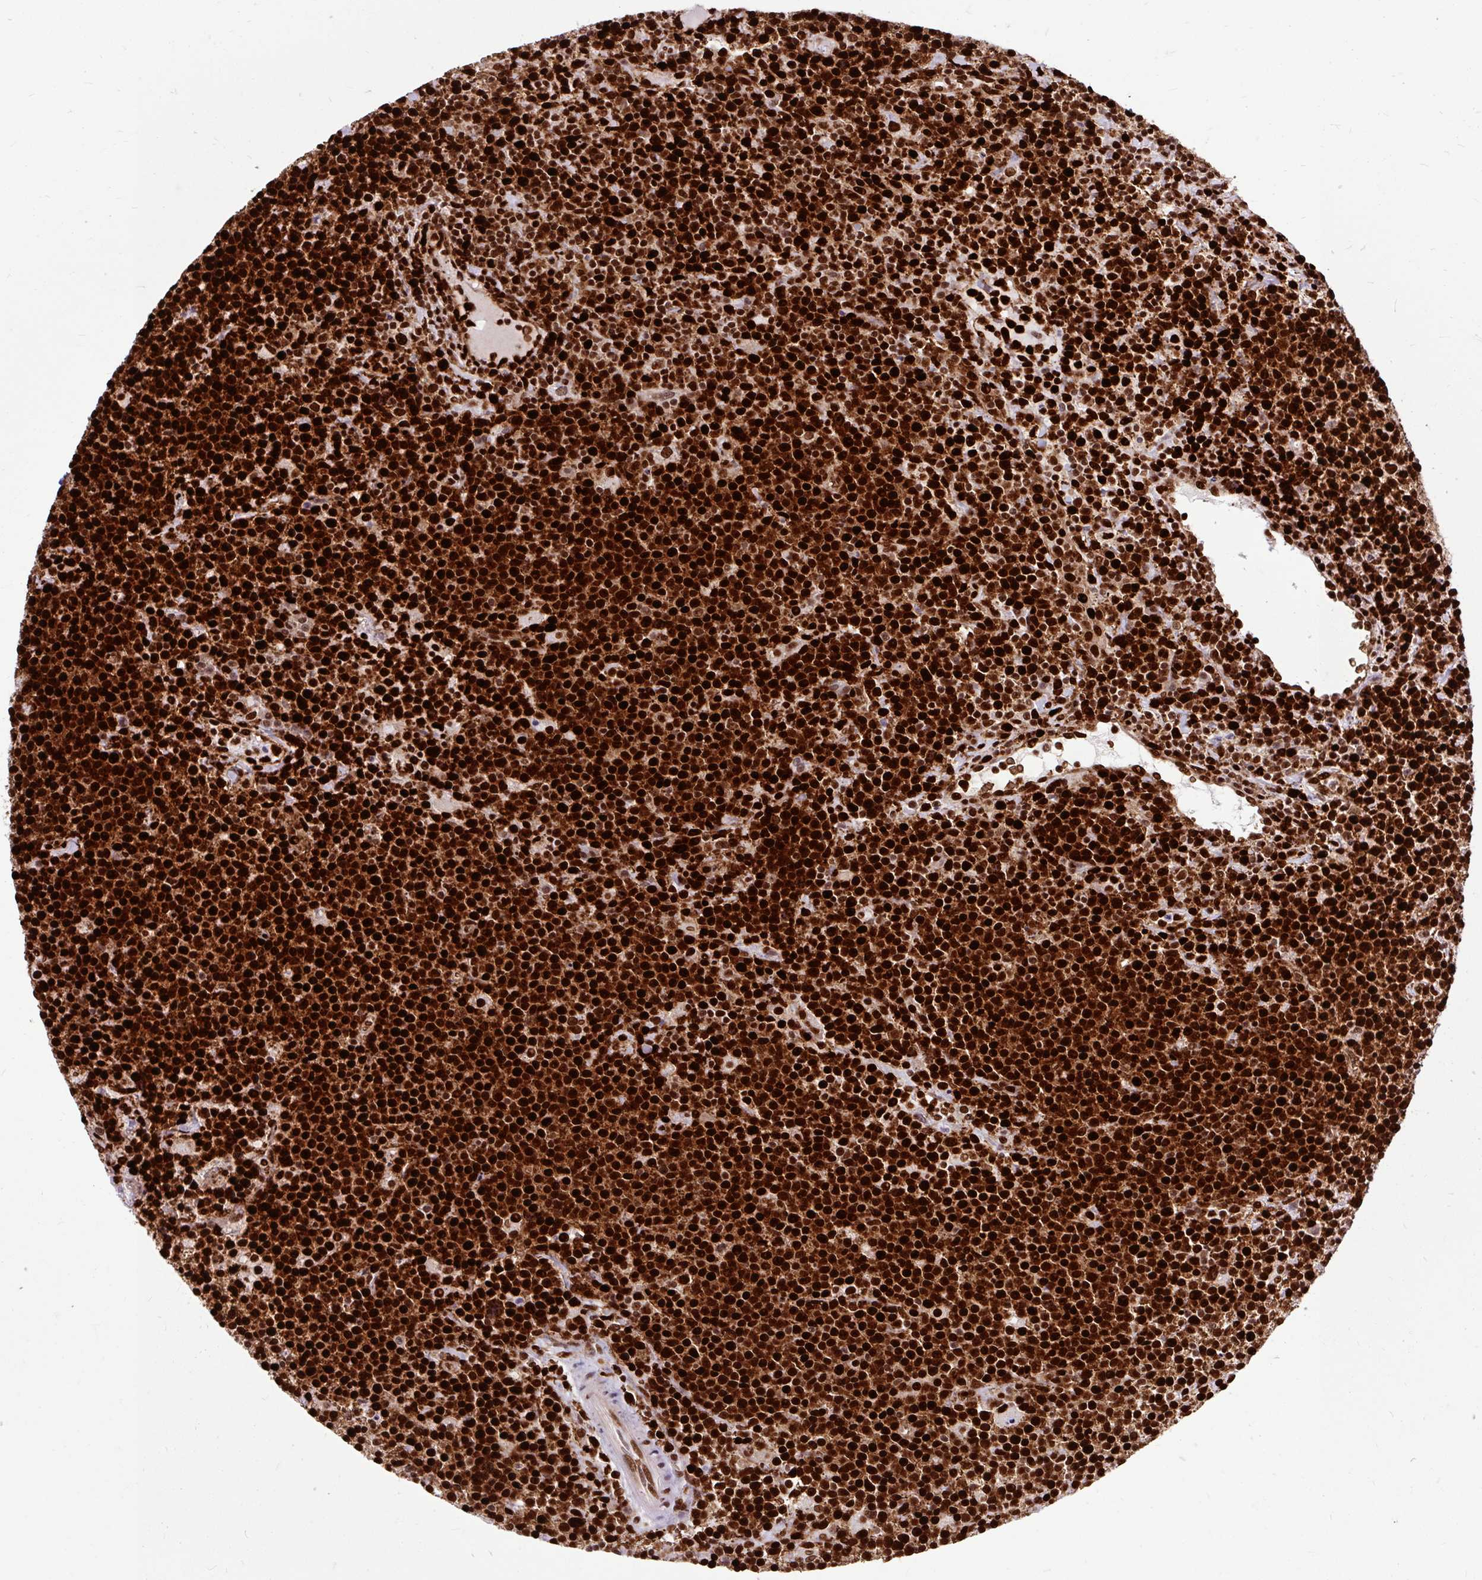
{"staining": {"intensity": "strong", "quantity": ">75%", "location": "nuclear"}, "tissue": "lymphoma", "cell_type": "Tumor cells", "image_type": "cancer", "snomed": [{"axis": "morphology", "description": "Malignant lymphoma, non-Hodgkin's type, High grade"}, {"axis": "topography", "description": "Lymph node"}], "caption": "Immunohistochemical staining of high-grade malignant lymphoma, non-Hodgkin's type displays strong nuclear protein positivity in approximately >75% of tumor cells. (IHC, brightfield microscopy, high magnification).", "gene": "FUS", "patient": {"sex": "male", "age": 61}}